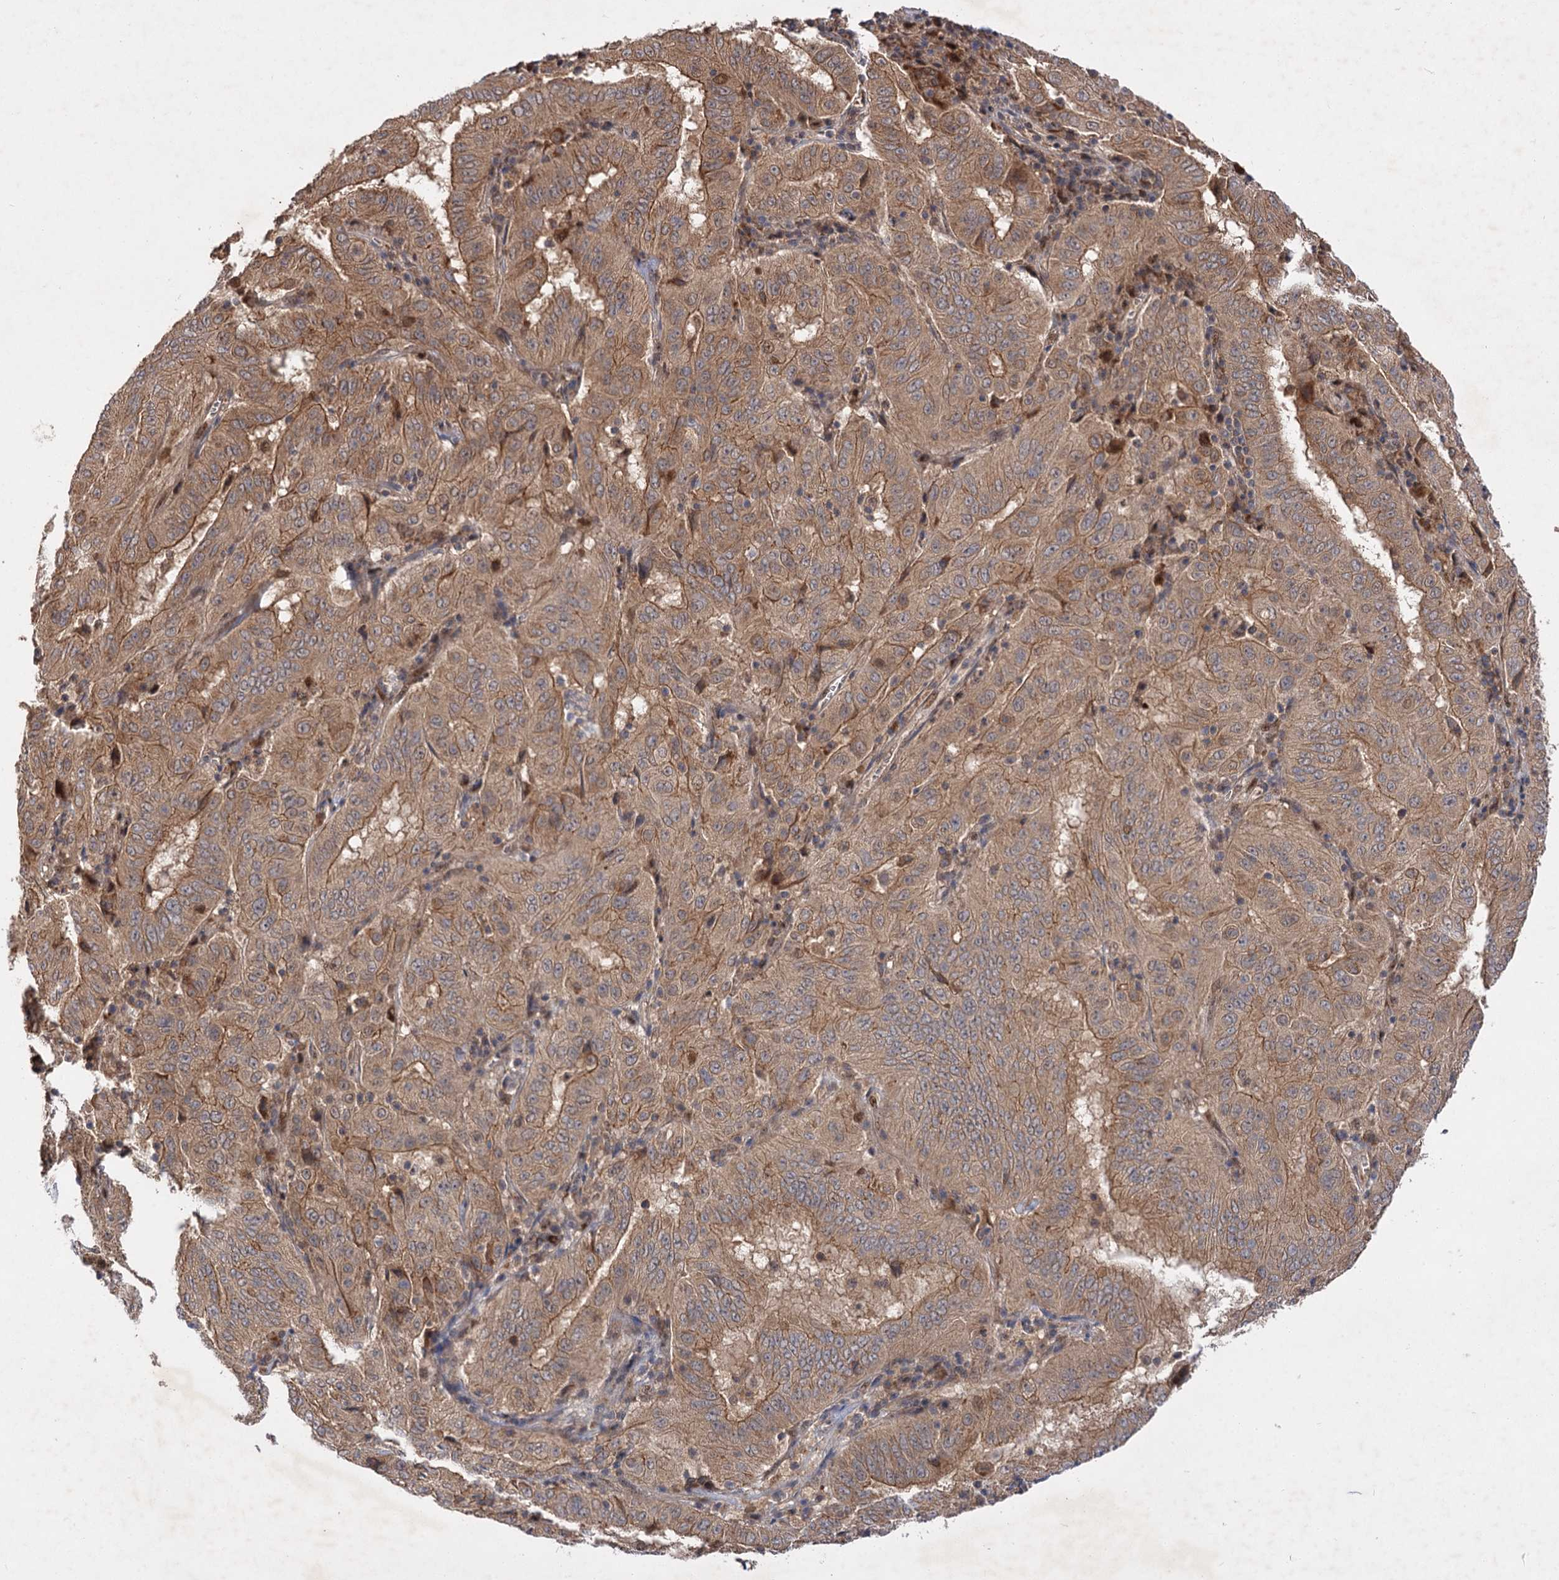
{"staining": {"intensity": "moderate", "quantity": ">75%", "location": "cytoplasmic/membranous"}, "tissue": "pancreatic cancer", "cell_type": "Tumor cells", "image_type": "cancer", "snomed": [{"axis": "morphology", "description": "Adenocarcinoma, NOS"}, {"axis": "topography", "description": "Pancreas"}], "caption": "Immunohistochemistry (IHC) image of neoplastic tissue: human pancreatic cancer stained using immunohistochemistry (IHC) shows medium levels of moderate protein expression localized specifically in the cytoplasmic/membranous of tumor cells, appearing as a cytoplasmic/membranous brown color.", "gene": "FBXW8", "patient": {"sex": "male", "age": 63}}